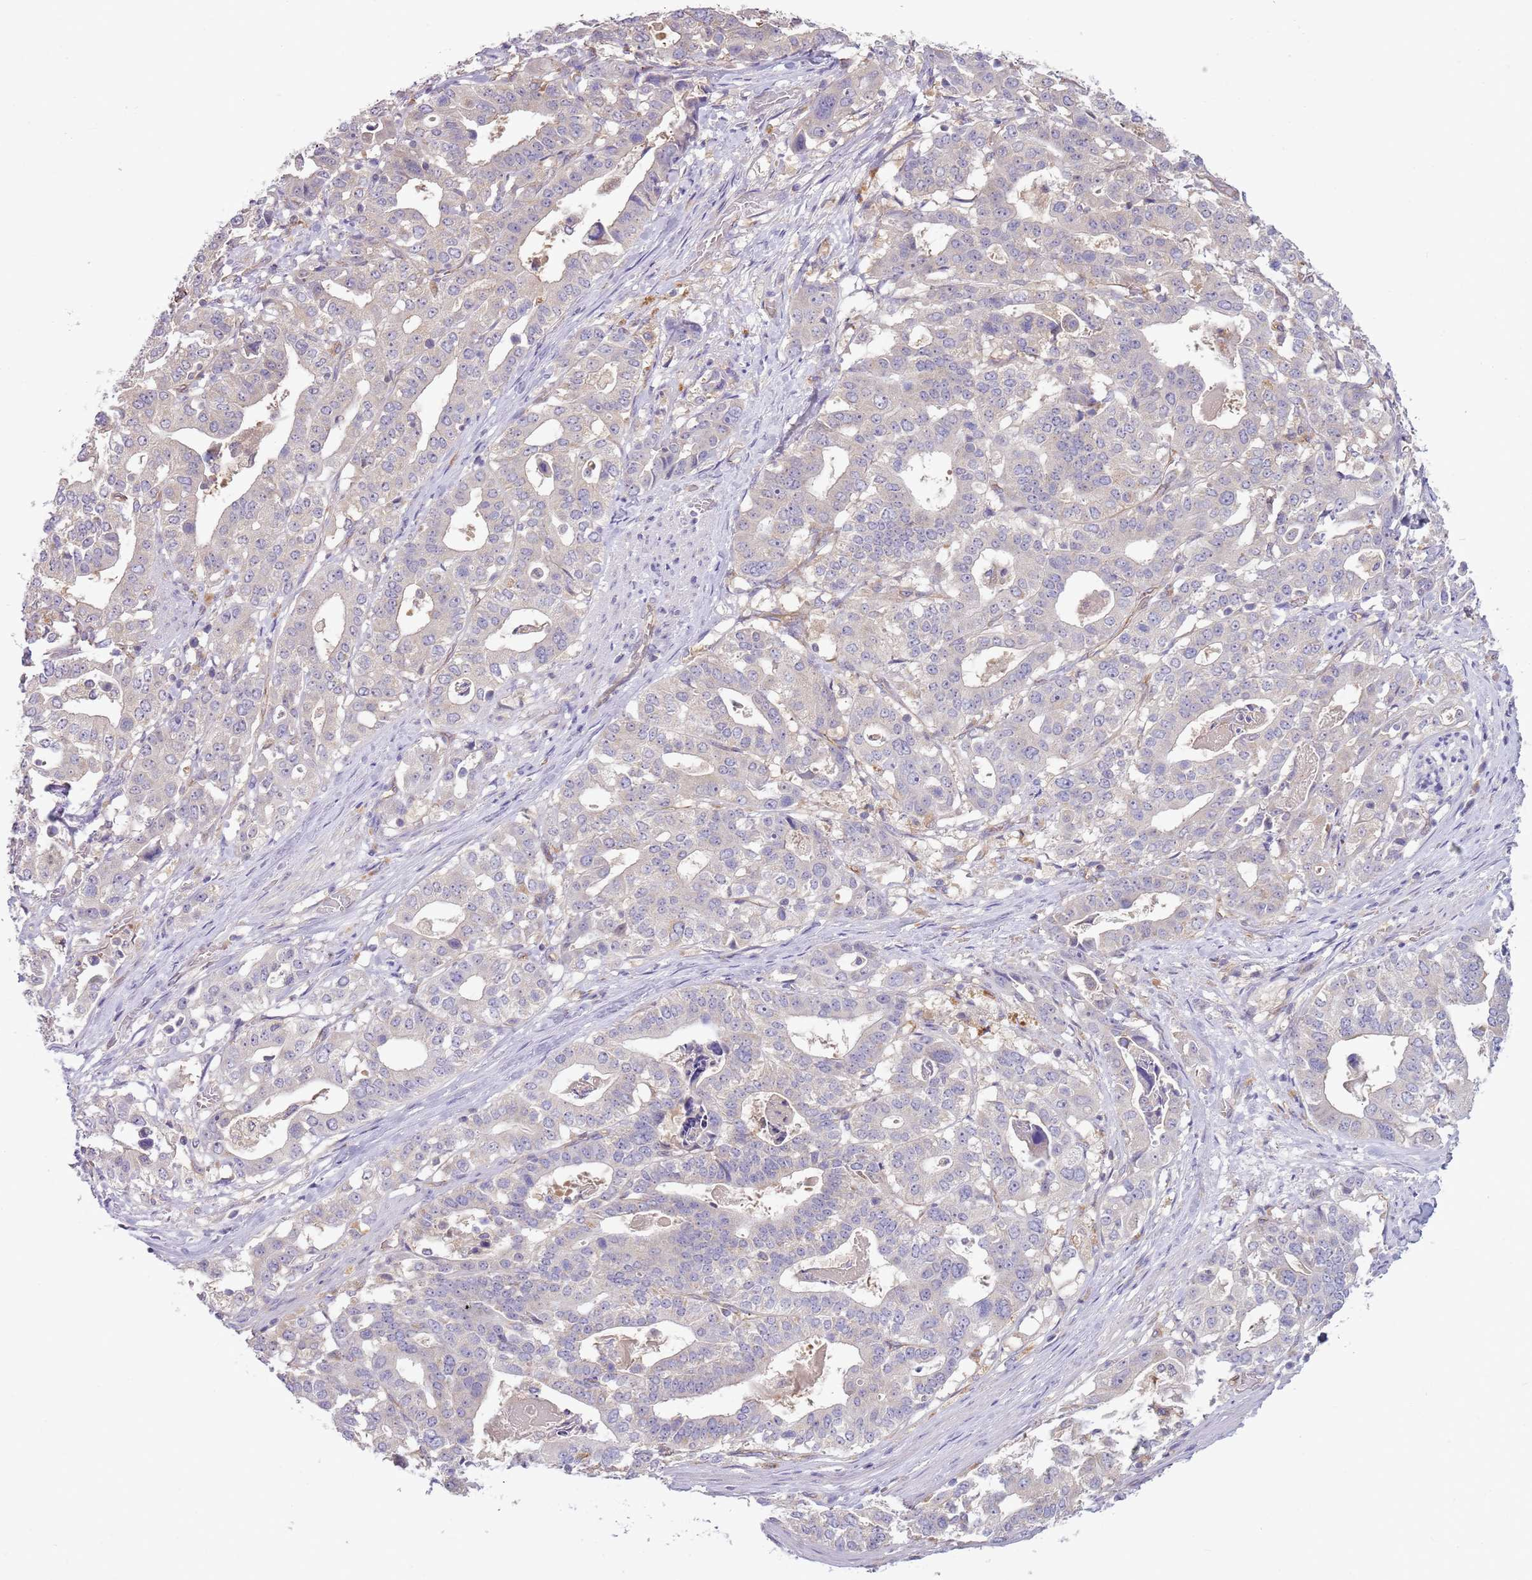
{"staining": {"intensity": "negative", "quantity": "none", "location": "none"}, "tissue": "stomach cancer", "cell_type": "Tumor cells", "image_type": "cancer", "snomed": [{"axis": "morphology", "description": "Adenocarcinoma, NOS"}, {"axis": "topography", "description": "Stomach"}], "caption": "The histopathology image exhibits no staining of tumor cells in adenocarcinoma (stomach).", "gene": "SKOR2", "patient": {"sex": "male", "age": 48}}